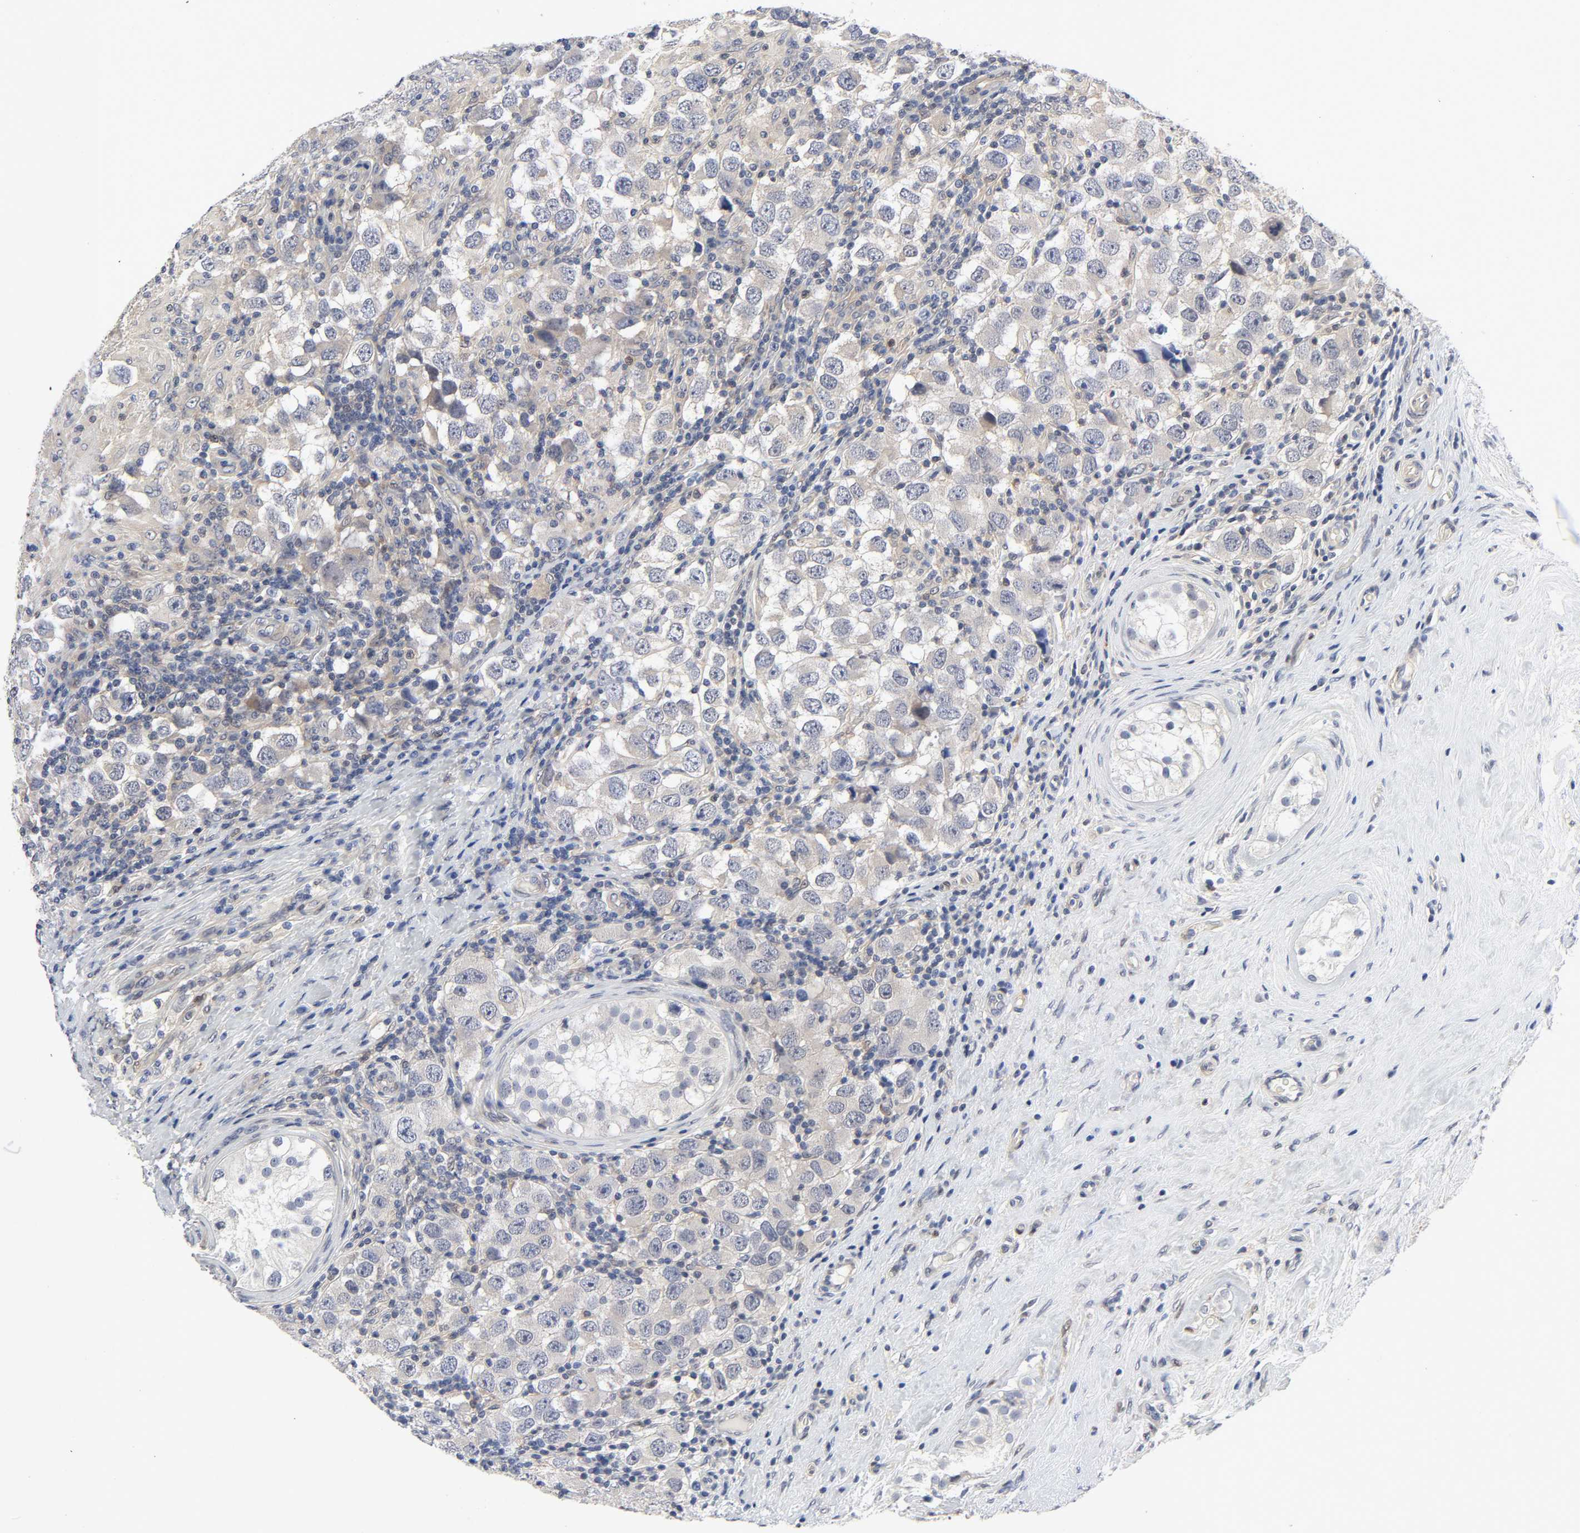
{"staining": {"intensity": "weak", "quantity": ">75%", "location": "cytoplasmic/membranous"}, "tissue": "testis cancer", "cell_type": "Tumor cells", "image_type": "cancer", "snomed": [{"axis": "morphology", "description": "Carcinoma, Embryonal, NOS"}, {"axis": "topography", "description": "Testis"}], "caption": "A low amount of weak cytoplasmic/membranous positivity is present in about >75% of tumor cells in testis cancer tissue. Using DAB (3,3'-diaminobenzidine) (brown) and hematoxylin (blue) stains, captured at high magnification using brightfield microscopy.", "gene": "PTEN", "patient": {"sex": "male", "age": 21}}